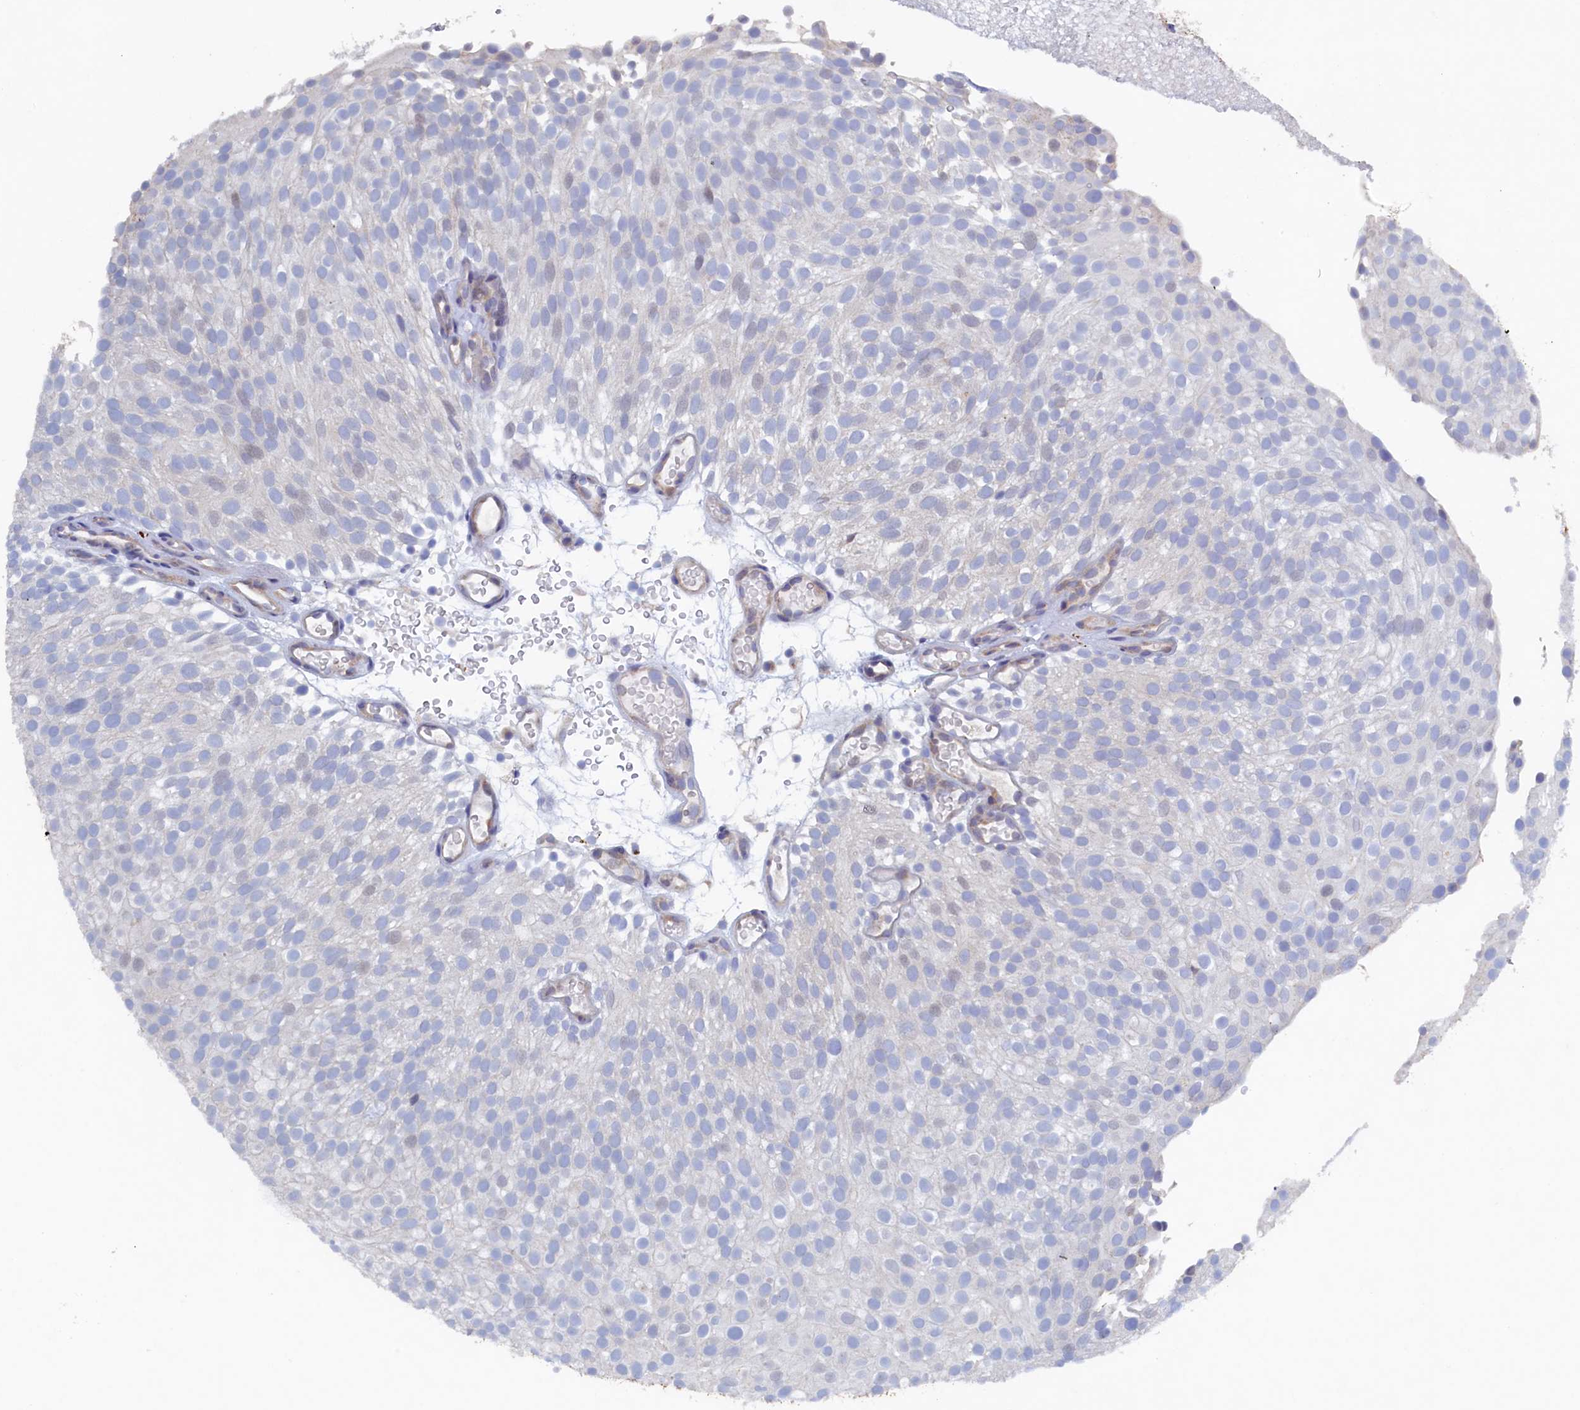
{"staining": {"intensity": "negative", "quantity": "none", "location": "none"}, "tissue": "urothelial cancer", "cell_type": "Tumor cells", "image_type": "cancer", "snomed": [{"axis": "morphology", "description": "Urothelial carcinoma, Low grade"}, {"axis": "topography", "description": "Urinary bladder"}], "caption": "This image is of urothelial cancer stained with immunohistochemistry to label a protein in brown with the nuclei are counter-stained blue. There is no expression in tumor cells. (Brightfield microscopy of DAB (3,3'-diaminobenzidine) immunohistochemistry at high magnification).", "gene": "CBLIF", "patient": {"sex": "male", "age": 78}}